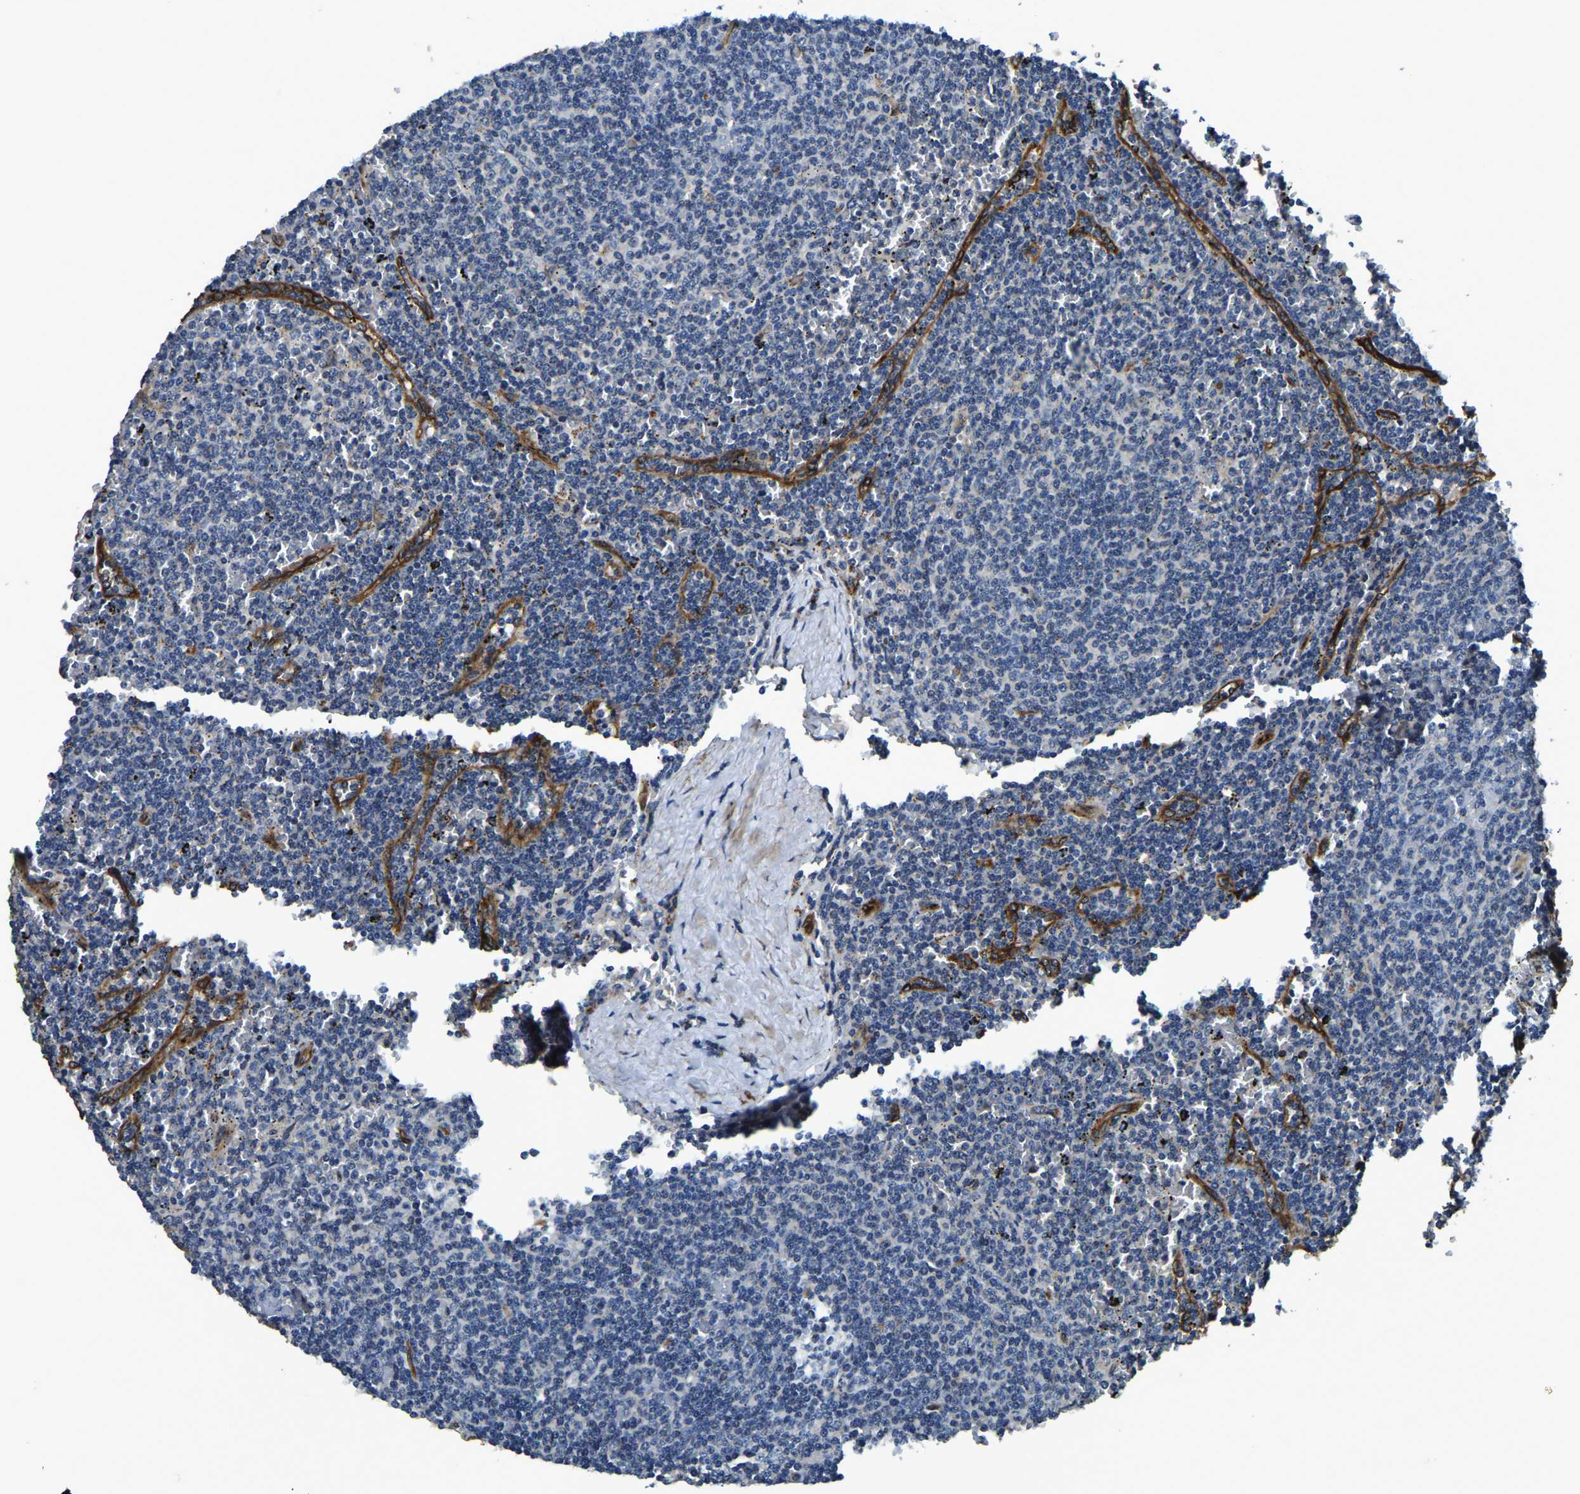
{"staining": {"intensity": "negative", "quantity": "none", "location": "none"}, "tissue": "lymphoma", "cell_type": "Tumor cells", "image_type": "cancer", "snomed": [{"axis": "morphology", "description": "Malignant lymphoma, non-Hodgkin's type, Low grade"}, {"axis": "topography", "description": "Spleen"}], "caption": "Immunohistochemistry (IHC) image of neoplastic tissue: human lymphoma stained with DAB (3,3'-diaminobenzidine) displays no significant protein positivity in tumor cells.", "gene": "RNF39", "patient": {"sex": "female", "age": 50}}